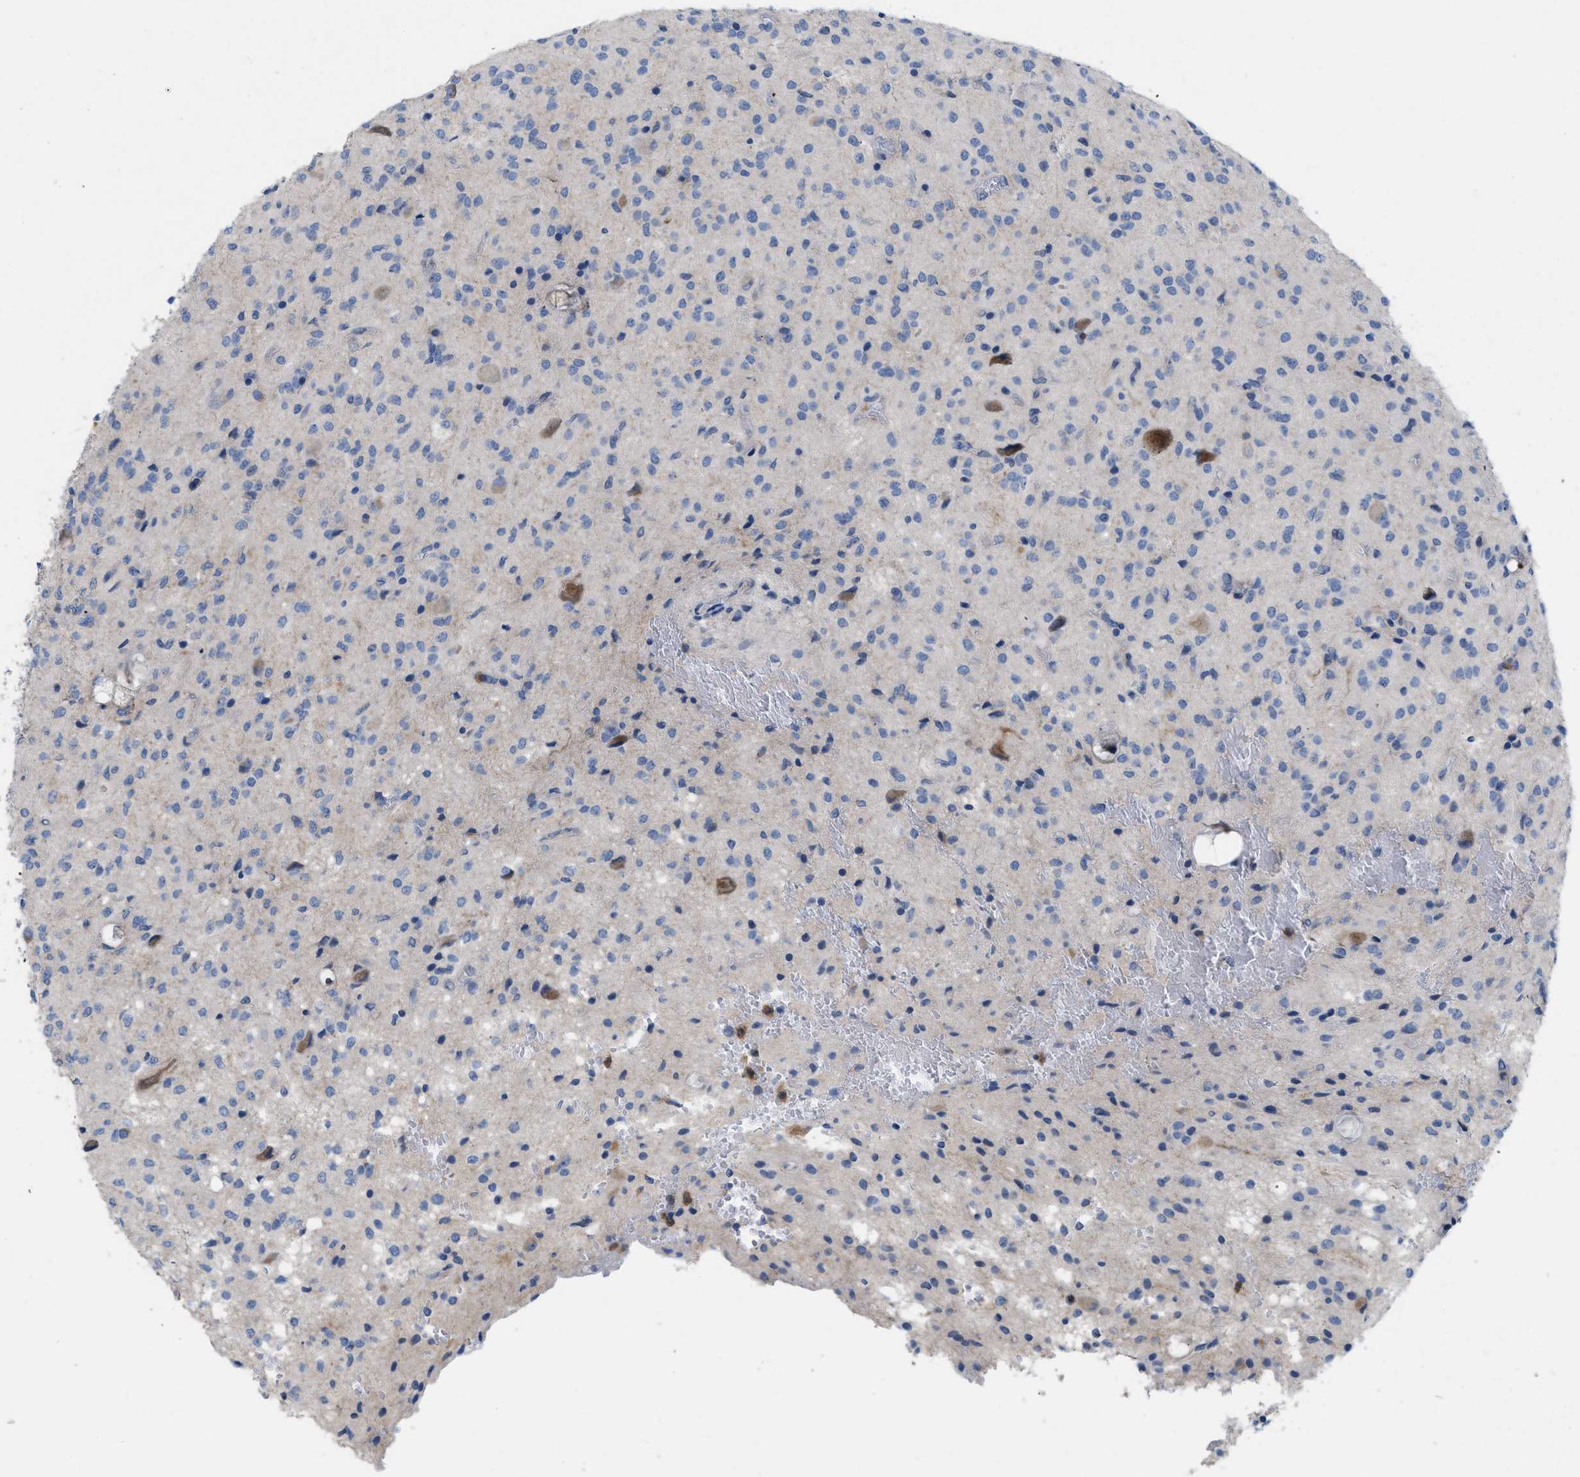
{"staining": {"intensity": "negative", "quantity": "none", "location": "none"}, "tissue": "glioma", "cell_type": "Tumor cells", "image_type": "cancer", "snomed": [{"axis": "morphology", "description": "Glioma, malignant, High grade"}, {"axis": "topography", "description": "Brain"}], "caption": "Immunohistochemistry (IHC) image of neoplastic tissue: human glioma stained with DAB (3,3'-diaminobenzidine) reveals no significant protein positivity in tumor cells.", "gene": "PLPPR5", "patient": {"sex": "female", "age": 59}}